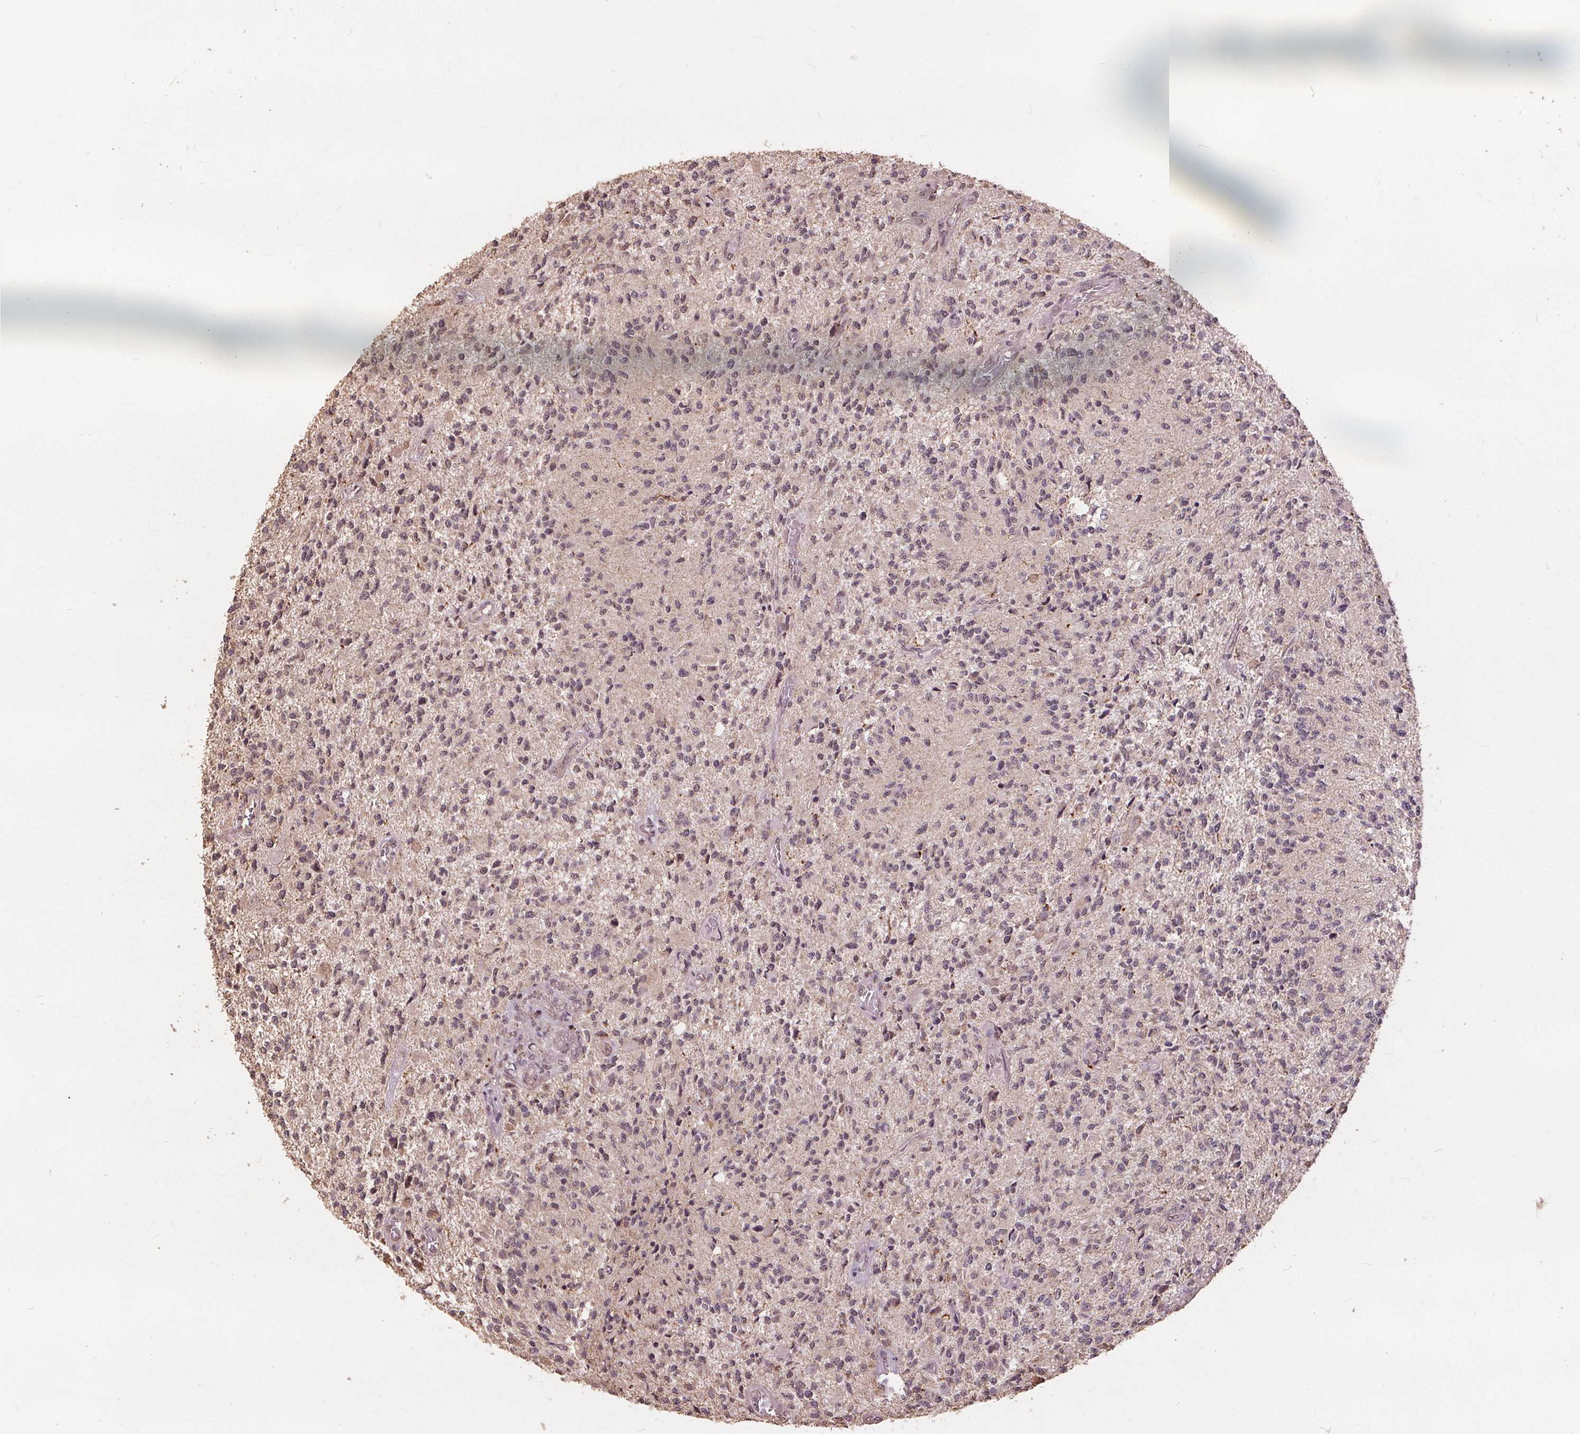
{"staining": {"intensity": "weak", "quantity": "<25%", "location": "nuclear"}, "tissue": "glioma", "cell_type": "Tumor cells", "image_type": "cancer", "snomed": [{"axis": "morphology", "description": "Glioma, malignant, High grade"}, {"axis": "topography", "description": "Brain"}], "caption": "Malignant glioma (high-grade) was stained to show a protein in brown. There is no significant staining in tumor cells.", "gene": "DSG3", "patient": {"sex": "female", "age": 63}}